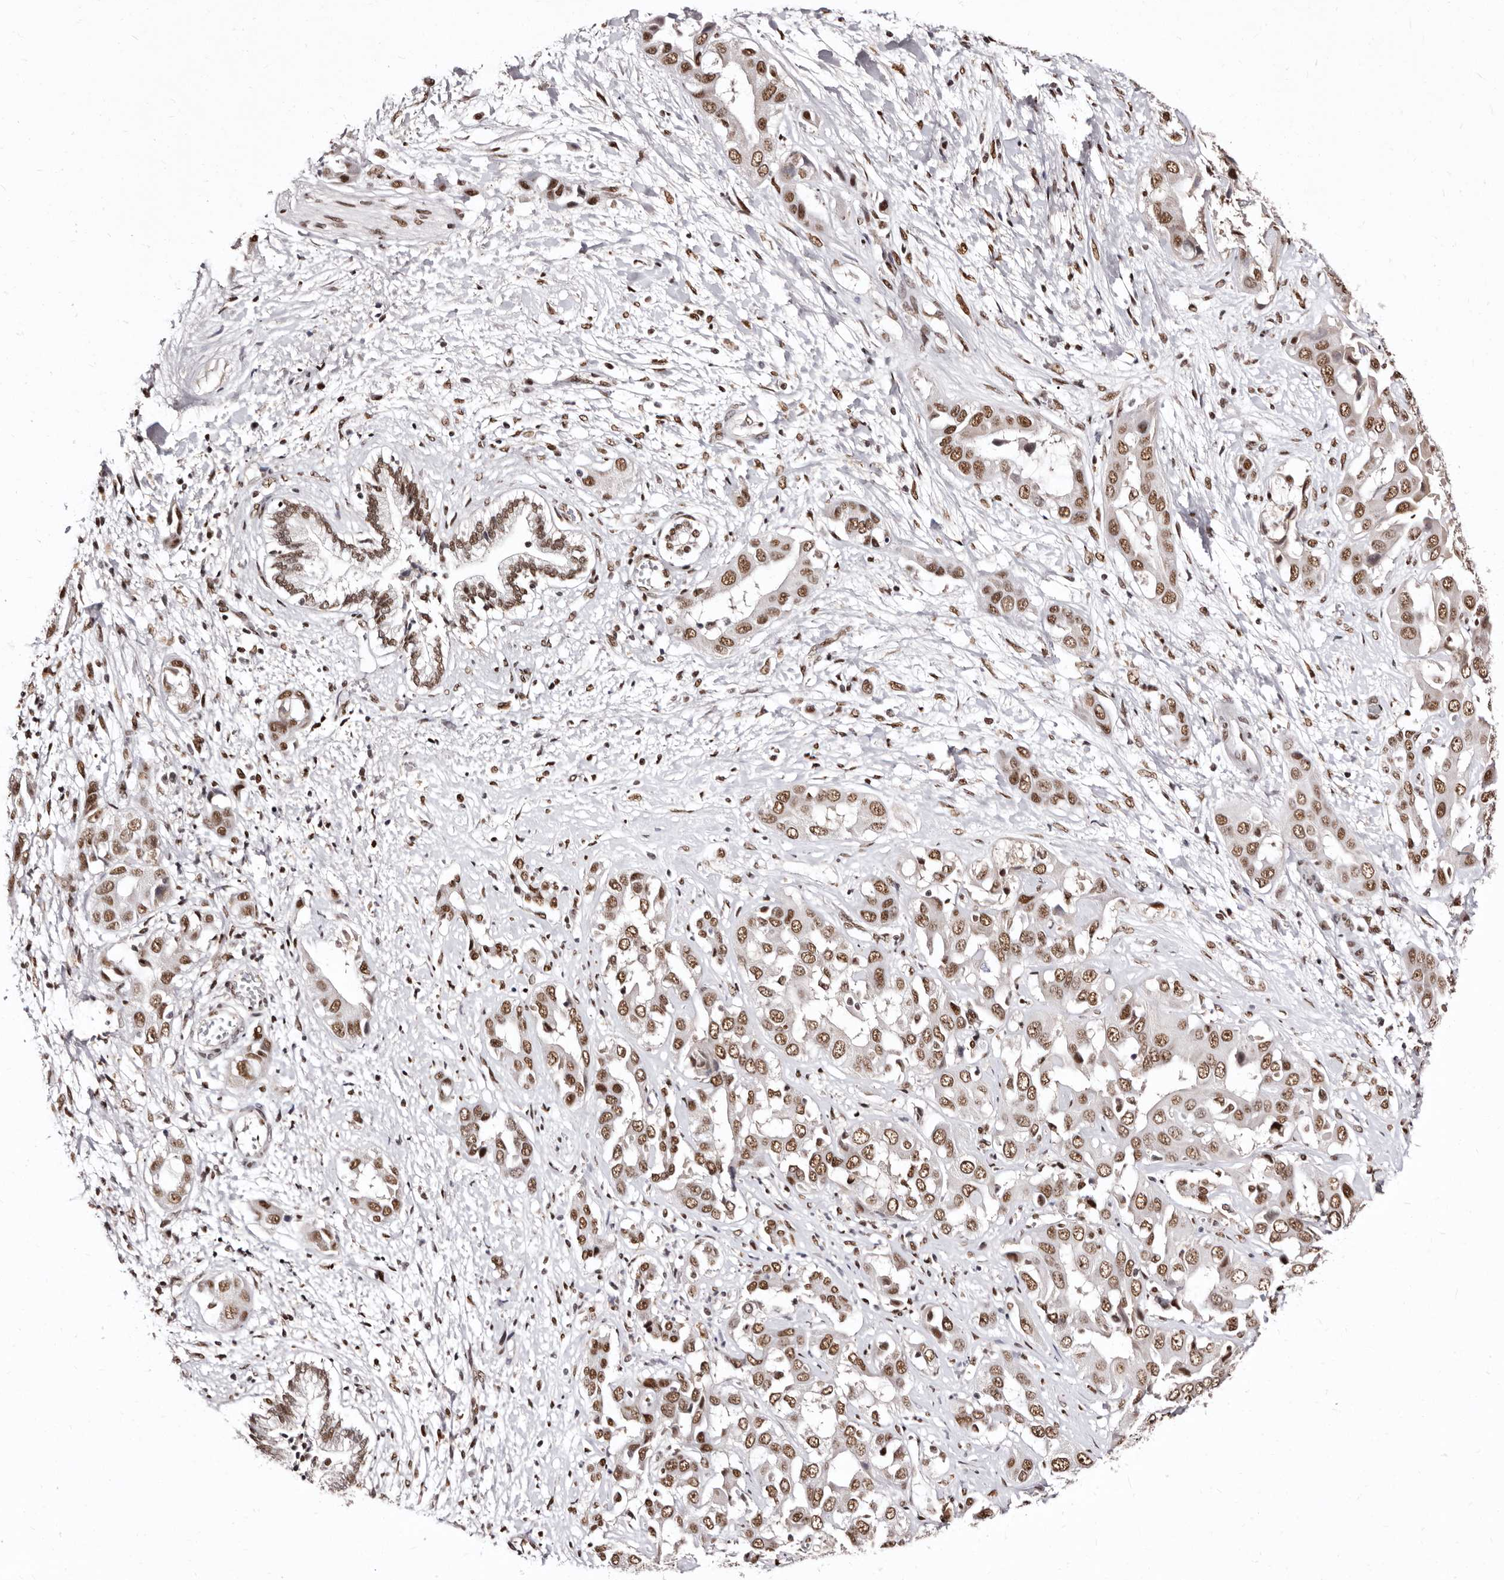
{"staining": {"intensity": "moderate", "quantity": ">75%", "location": "nuclear"}, "tissue": "liver cancer", "cell_type": "Tumor cells", "image_type": "cancer", "snomed": [{"axis": "morphology", "description": "Cholangiocarcinoma"}, {"axis": "topography", "description": "Liver"}], "caption": "The histopathology image exhibits staining of liver cholangiocarcinoma, revealing moderate nuclear protein expression (brown color) within tumor cells.", "gene": "ANAPC11", "patient": {"sex": "female", "age": 52}}